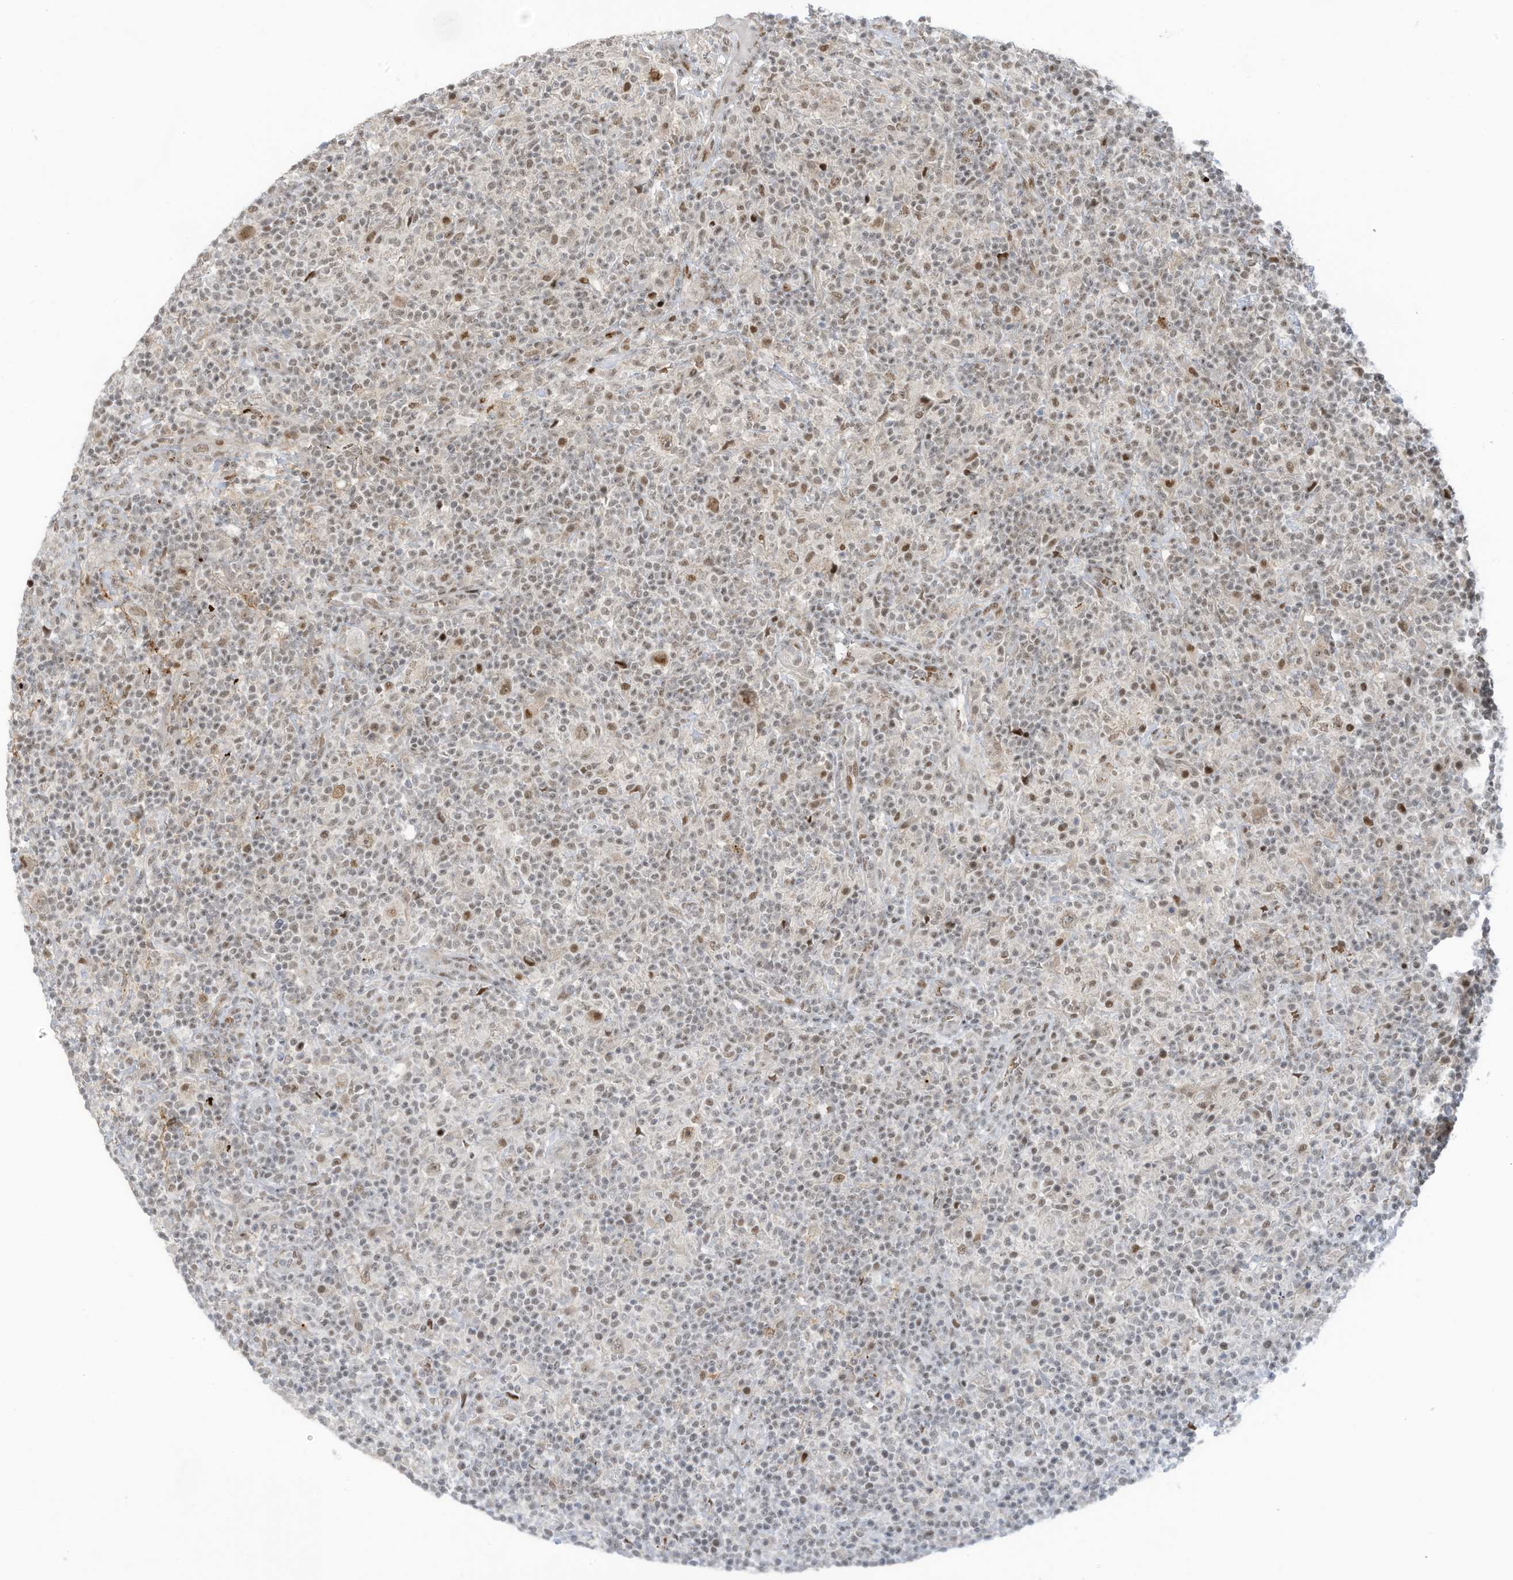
{"staining": {"intensity": "weak", "quantity": "25%-75%", "location": "nuclear"}, "tissue": "lymphoma", "cell_type": "Tumor cells", "image_type": "cancer", "snomed": [{"axis": "morphology", "description": "Hodgkin's disease, NOS"}, {"axis": "topography", "description": "Lymph node"}], "caption": "This photomicrograph shows immunohistochemistry staining of Hodgkin's disease, with low weak nuclear positivity in about 25%-75% of tumor cells.", "gene": "ZCWPW2", "patient": {"sex": "male", "age": 70}}